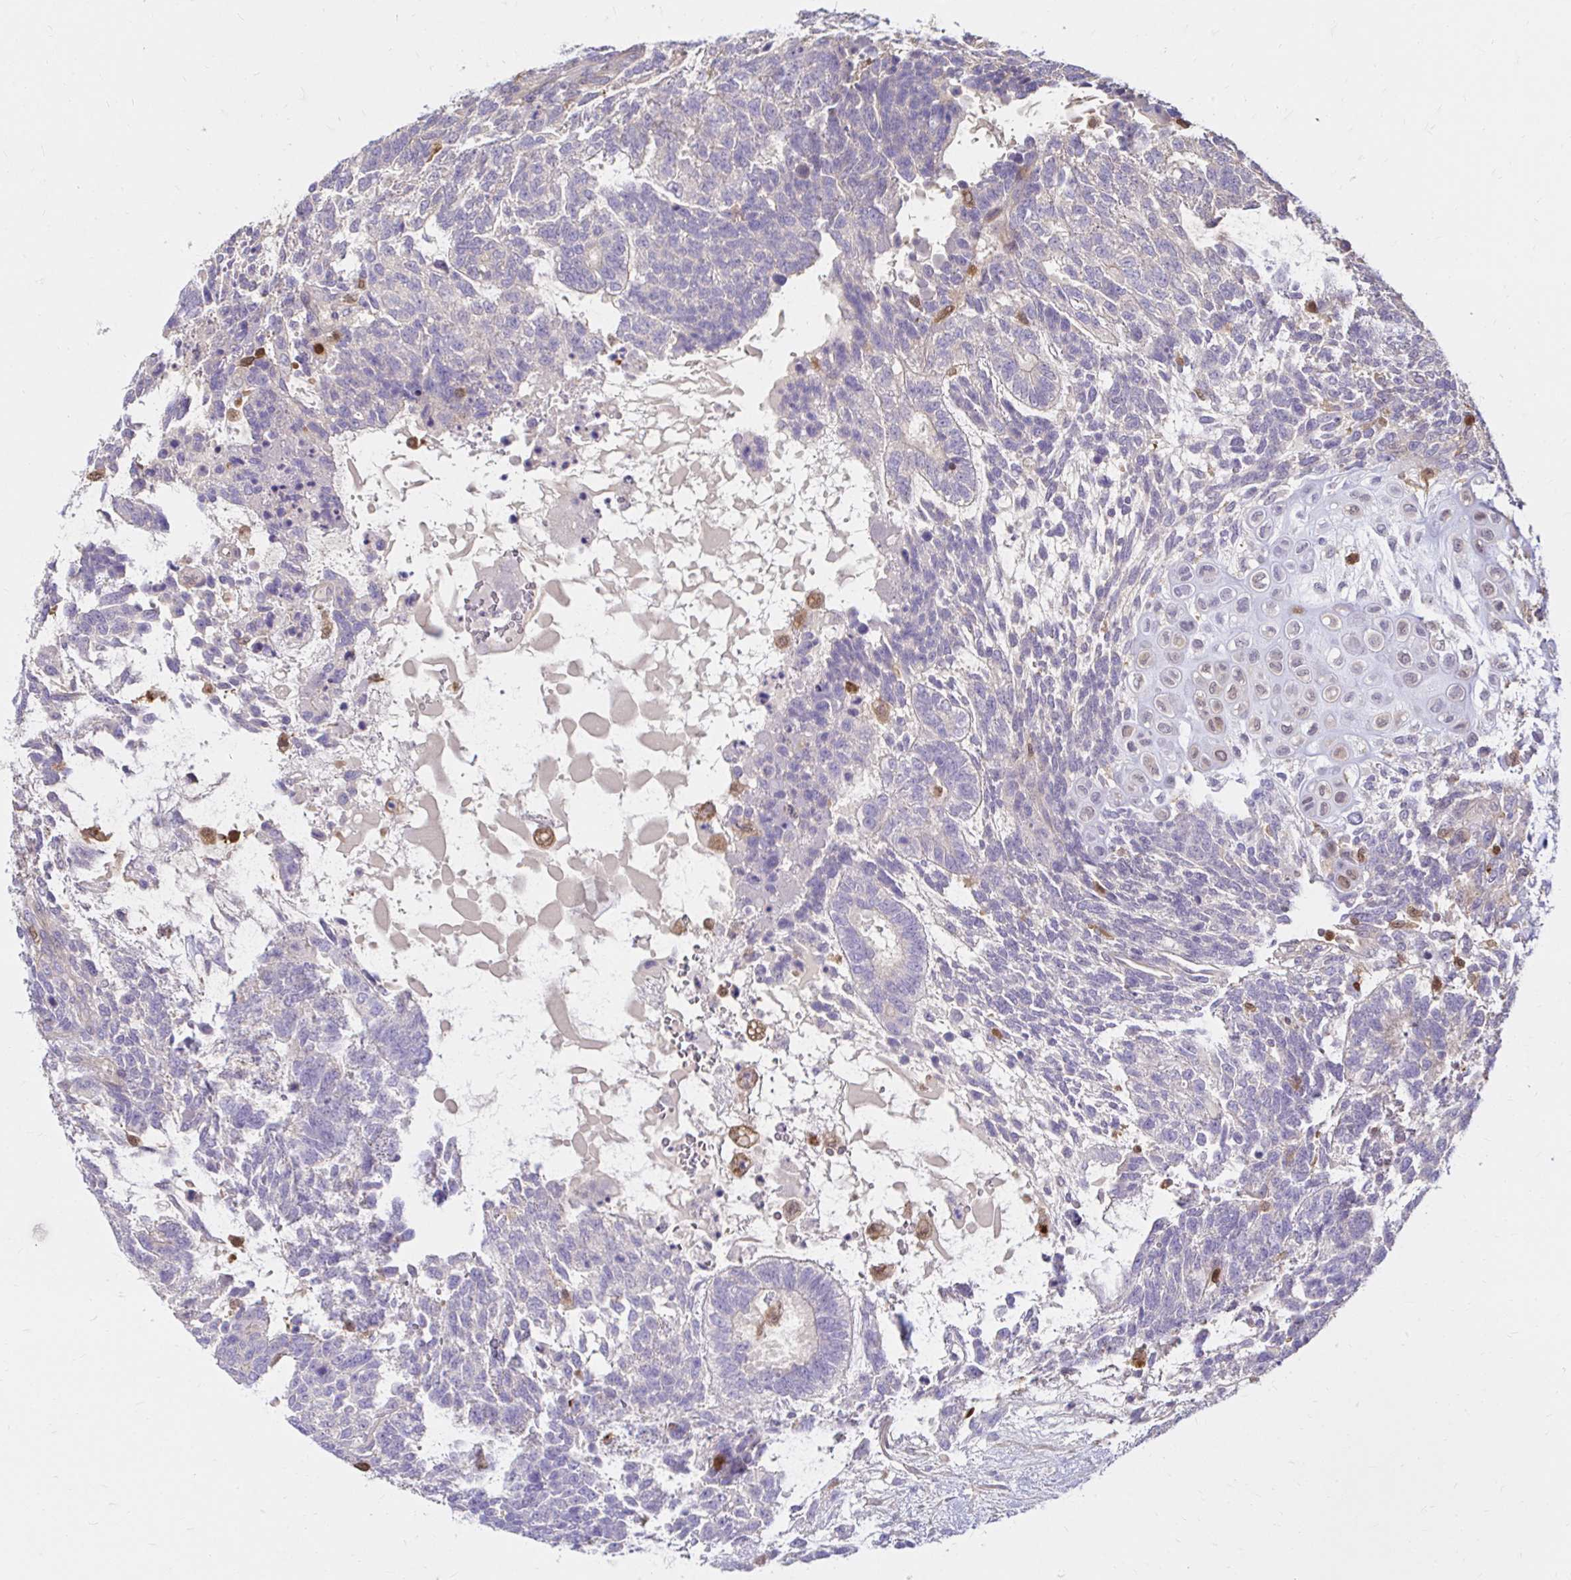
{"staining": {"intensity": "negative", "quantity": "none", "location": "none"}, "tissue": "testis cancer", "cell_type": "Tumor cells", "image_type": "cancer", "snomed": [{"axis": "morphology", "description": "Carcinoma, Embryonal, NOS"}, {"axis": "topography", "description": "Testis"}], "caption": "An immunohistochemistry photomicrograph of testis cancer (embryonal carcinoma) is shown. There is no staining in tumor cells of testis cancer (embryonal carcinoma). (Immunohistochemistry, brightfield microscopy, high magnification).", "gene": "PYCARD", "patient": {"sex": "male", "age": 23}}